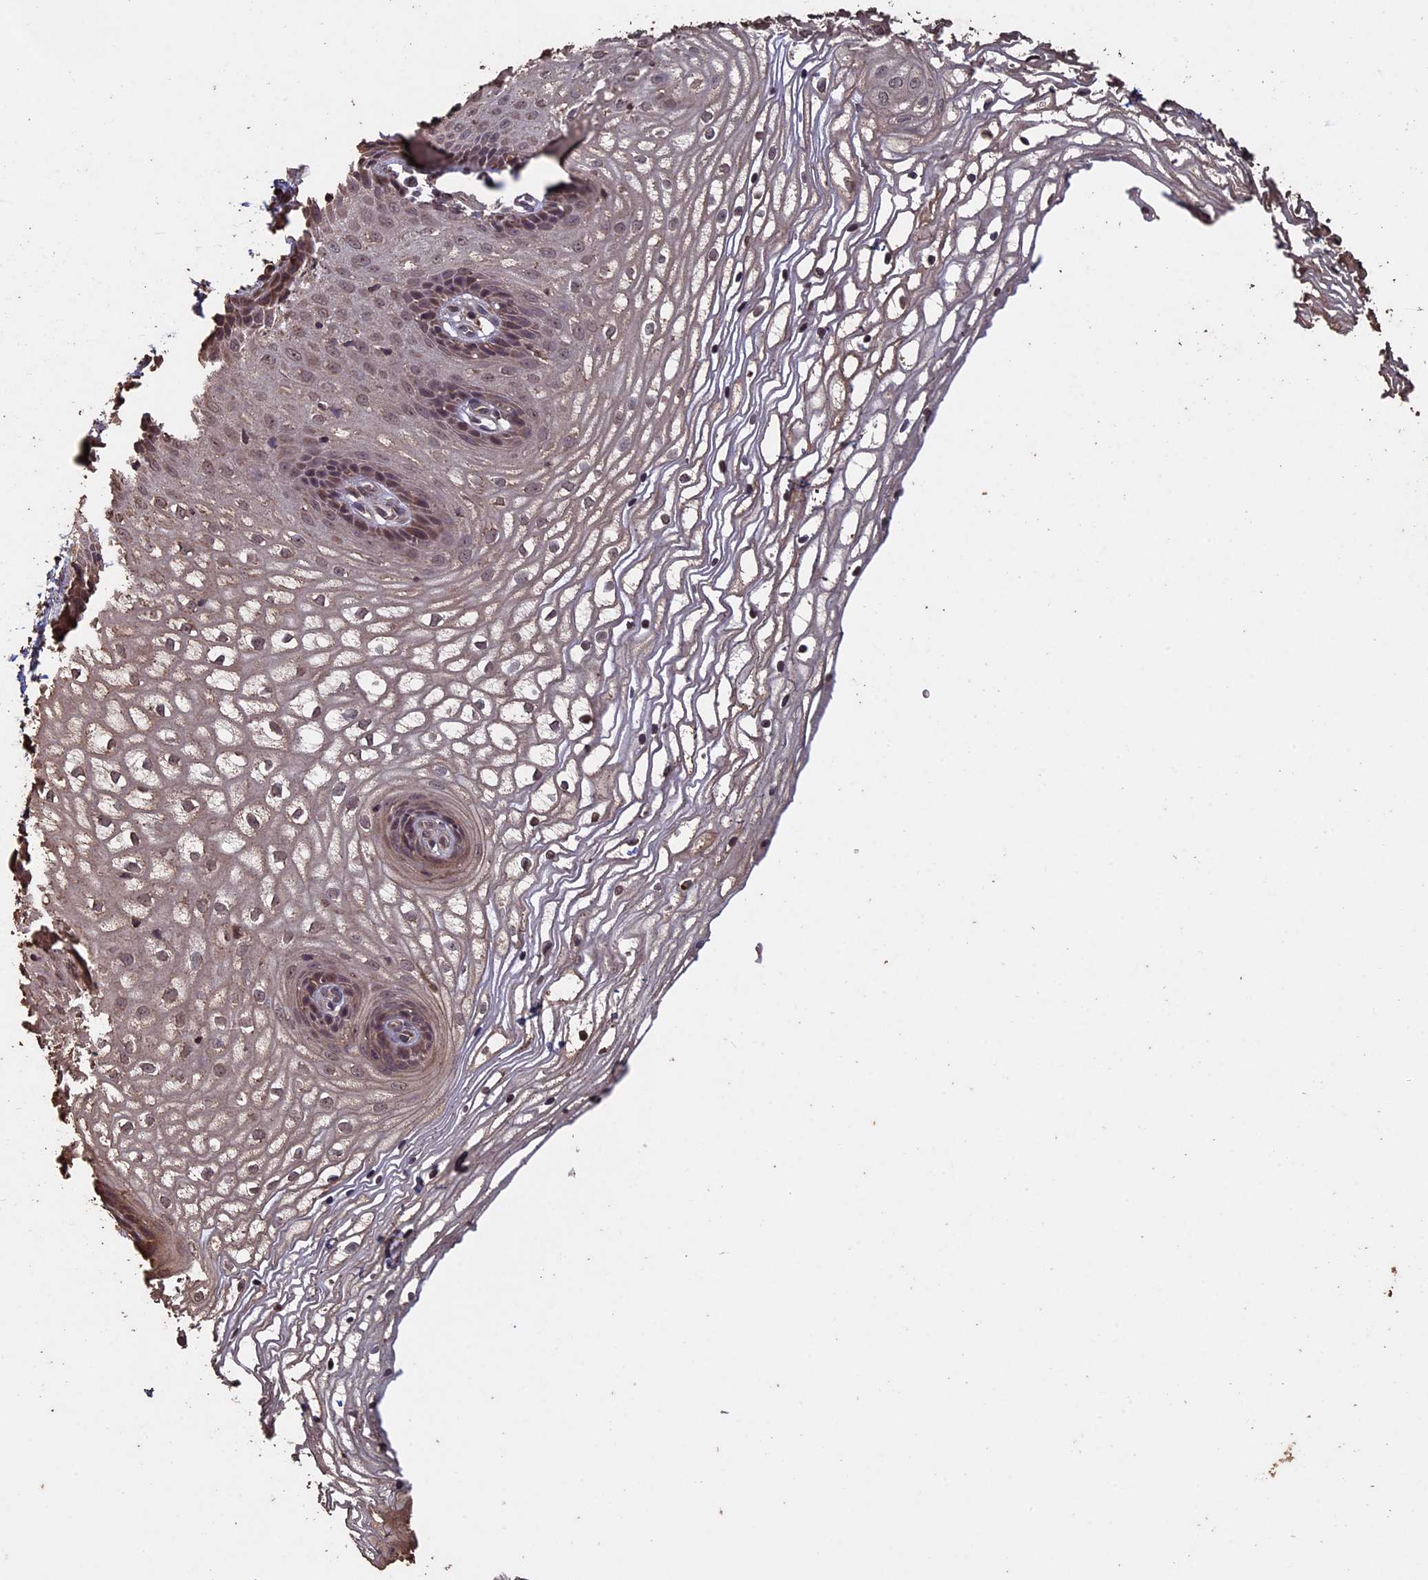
{"staining": {"intensity": "moderate", "quantity": "25%-75%", "location": "cytoplasmic/membranous,nuclear"}, "tissue": "vagina", "cell_type": "Squamous epithelial cells", "image_type": "normal", "snomed": [{"axis": "morphology", "description": "Normal tissue, NOS"}, {"axis": "topography", "description": "Vagina"}], "caption": "IHC of unremarkable vagina reveals medium levels of moderate cytoplasmic/membranous,nuclear positivity in about 25%-75% of squamous epithelial cells. (Stains: DAB (3,3'-diaminobenzidine) in brown, nuclei in blue, Microscopy: brightfield microscopy at high magnification).", "gene": "HUNK", "patient": {"sex": "female", "age": 34}}